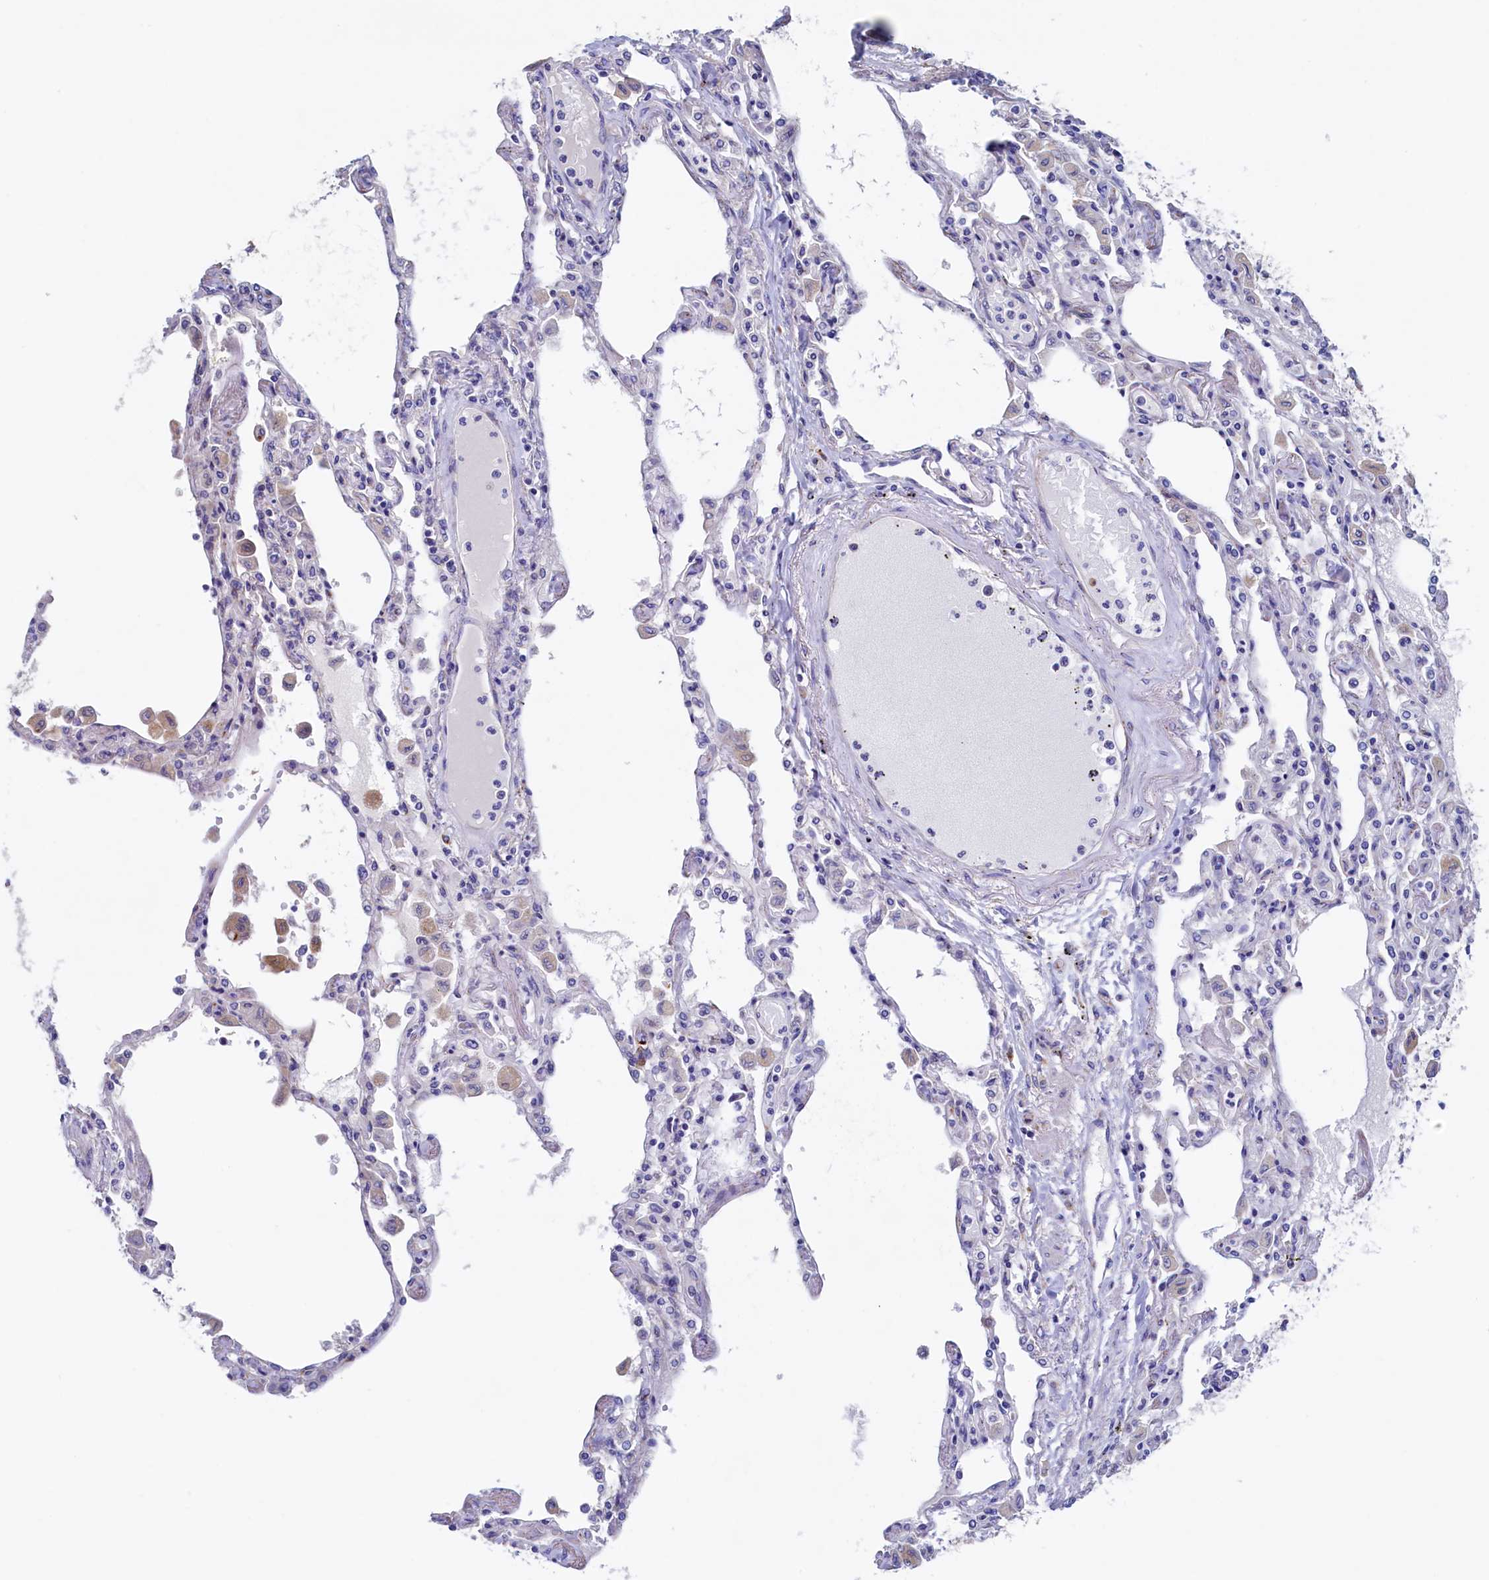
{"staining": {"intensity": "negative", "quantity": "none", "location": "none"}, "tissue": "lung", "cell_type": "Alveolar cells", "image_type": "normal", "snomed": [{"axis": "morphology", "description": "Normal tissue, NOS"}, {"axis": "topography", "description": "Bronchus"}, {"axis": "topography", "description": "Lung"}], "caption": "A high-resolution photomicrograph shows immunohistochemistry (IHC) staining of benign lung, which shows no significant positivity in alveolar cells. (IHC, brightfield microscopy, high magnification).", "gene": "CBLIF", "patient": {"sex": "female", "age": 49}}